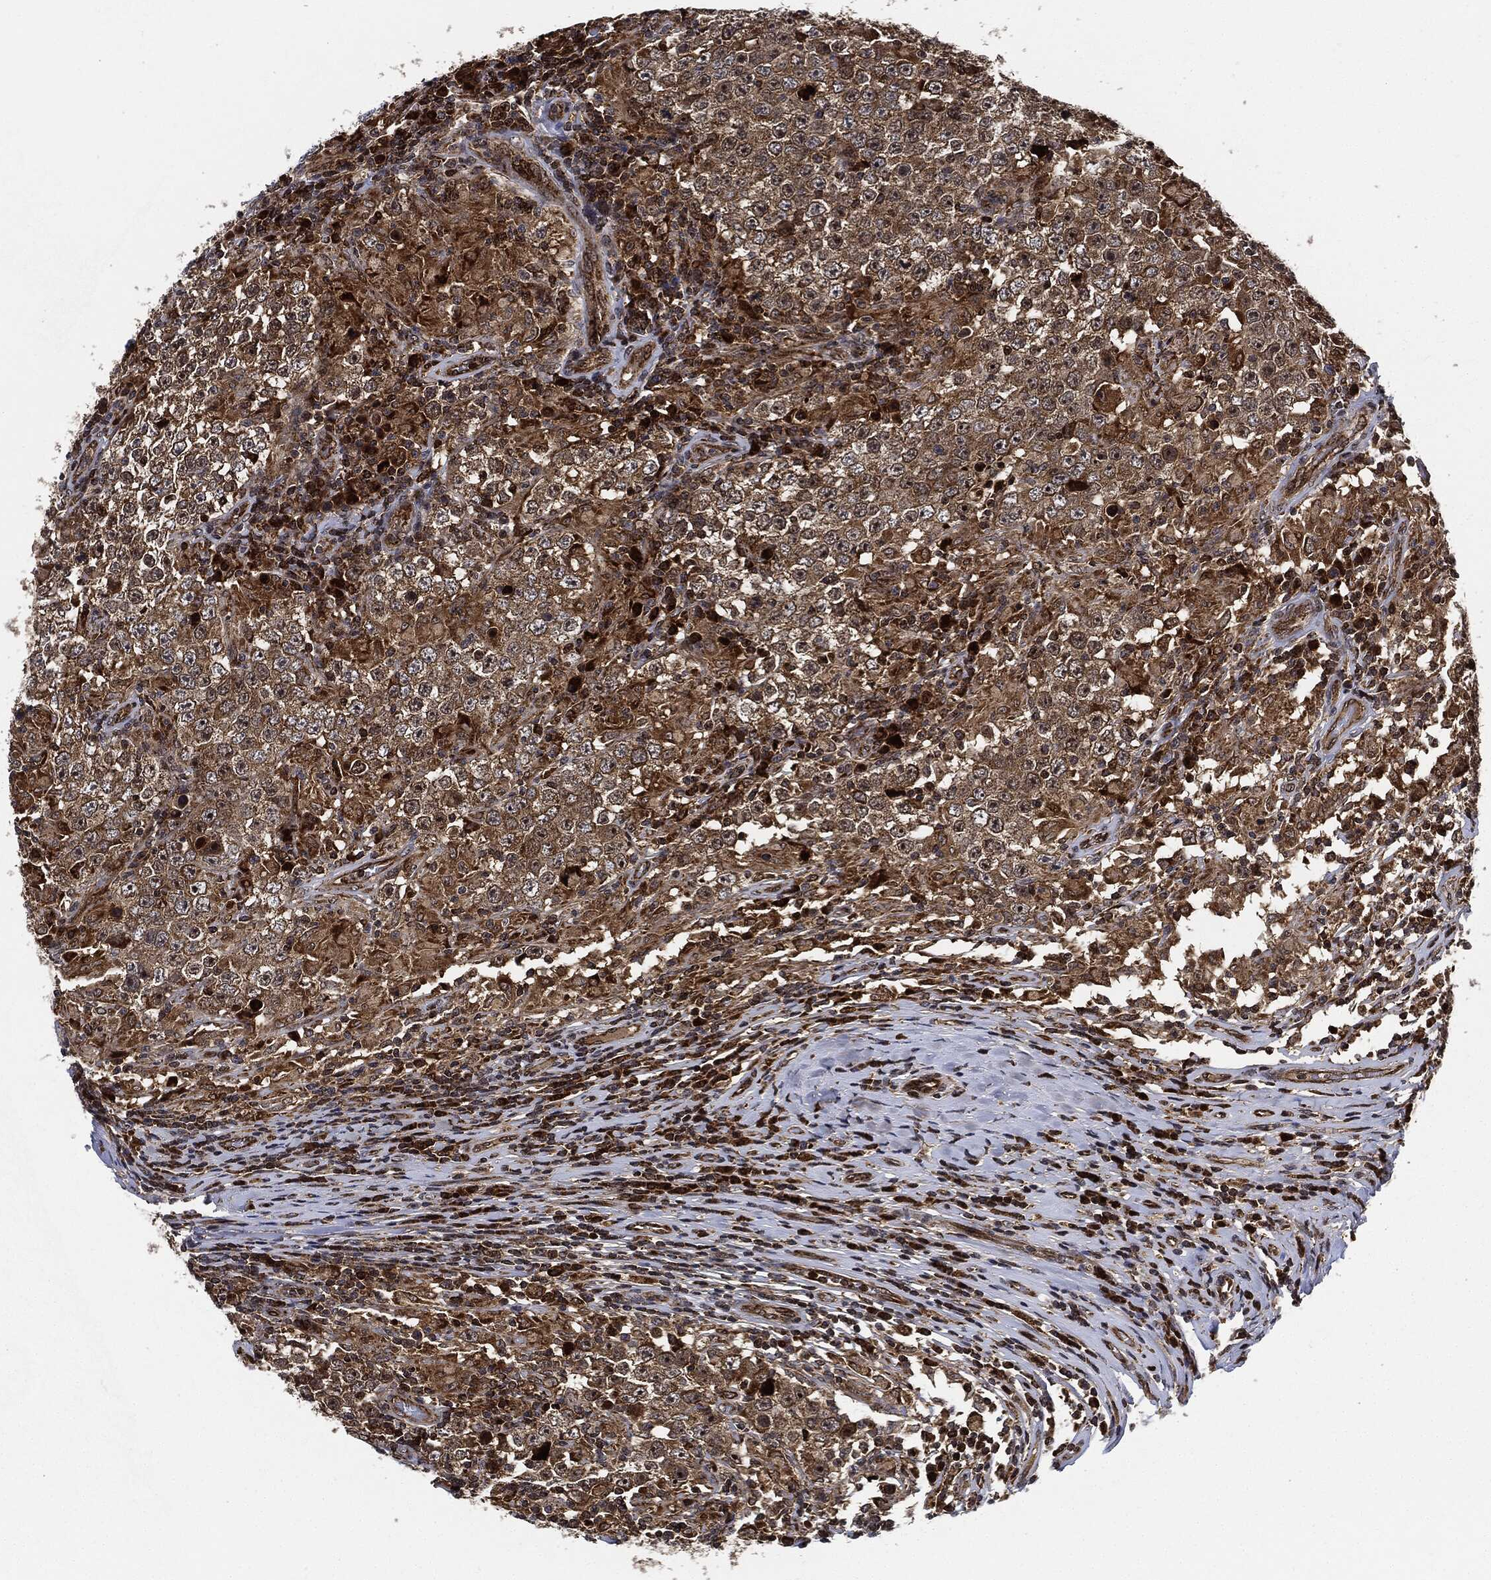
{"staining": {"intensity": "moderate", "quantity": ">75%", "location": "cytoplasmic/membranous"}, "tissue": "testis cancer", "cell_type": "Tumor cells", "image_type": "cancer", "snomed": [{"axis": "morphology", "description": "Seminoma, NOS"}, {"axis": "morphology", "description": "Carcinoma, Embryonal, NOS"}, {"axis": "topography", "description": "Testis"}], "caption": "A brown stain labels moderate cytoplasmic/membranous staining of a protein in human testis cancer (embryonal carcinoma) tumor cells. Immunohistochemistry stains the protein in brown and the nuclei are stained blue.", "gene": "RNASEL", "patient": {"sex": "male", "age": 41}}